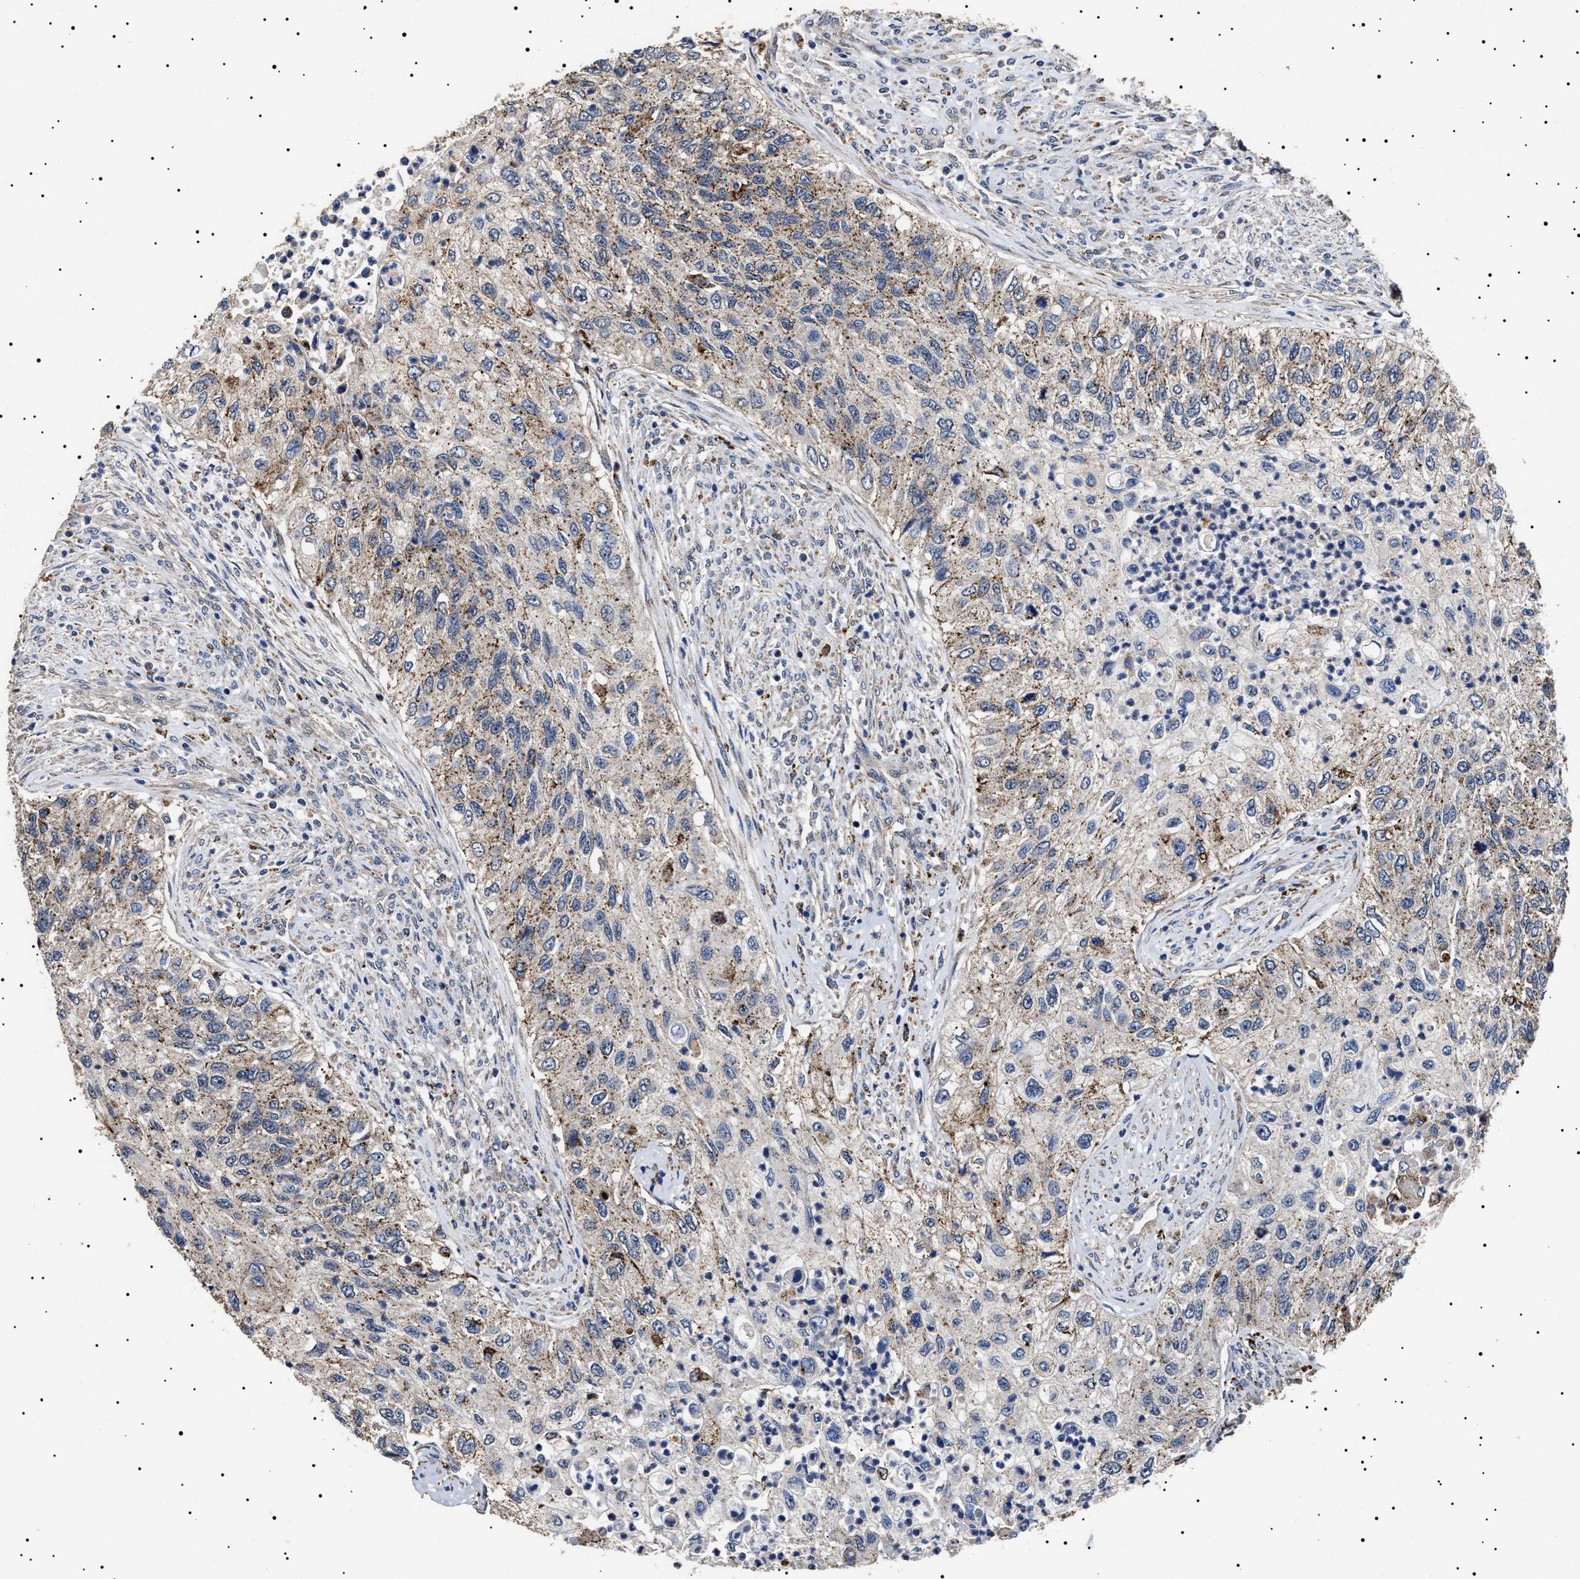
{"staining": {"intensity": "moderate", "quantity": ">75%", "location": "cytoplasmic/membranous"}, "tissue": "urothelial cancer", "cell_type": "Tumor cells", "image_type": "cancer", "snomed": [{"axis": "morphology", "description": "Urothelial carcinoma, High grade"}, {"axis": "topography", "description": "Urinary bladder"}], "caption": "Urothelial cancer stained with a brown dye reveals moderate cytoplasmic/membranous positive staining in about >75% of tumor cells.", "gene": "RAB34", "patient": {"sex": "female", "age": 60}}